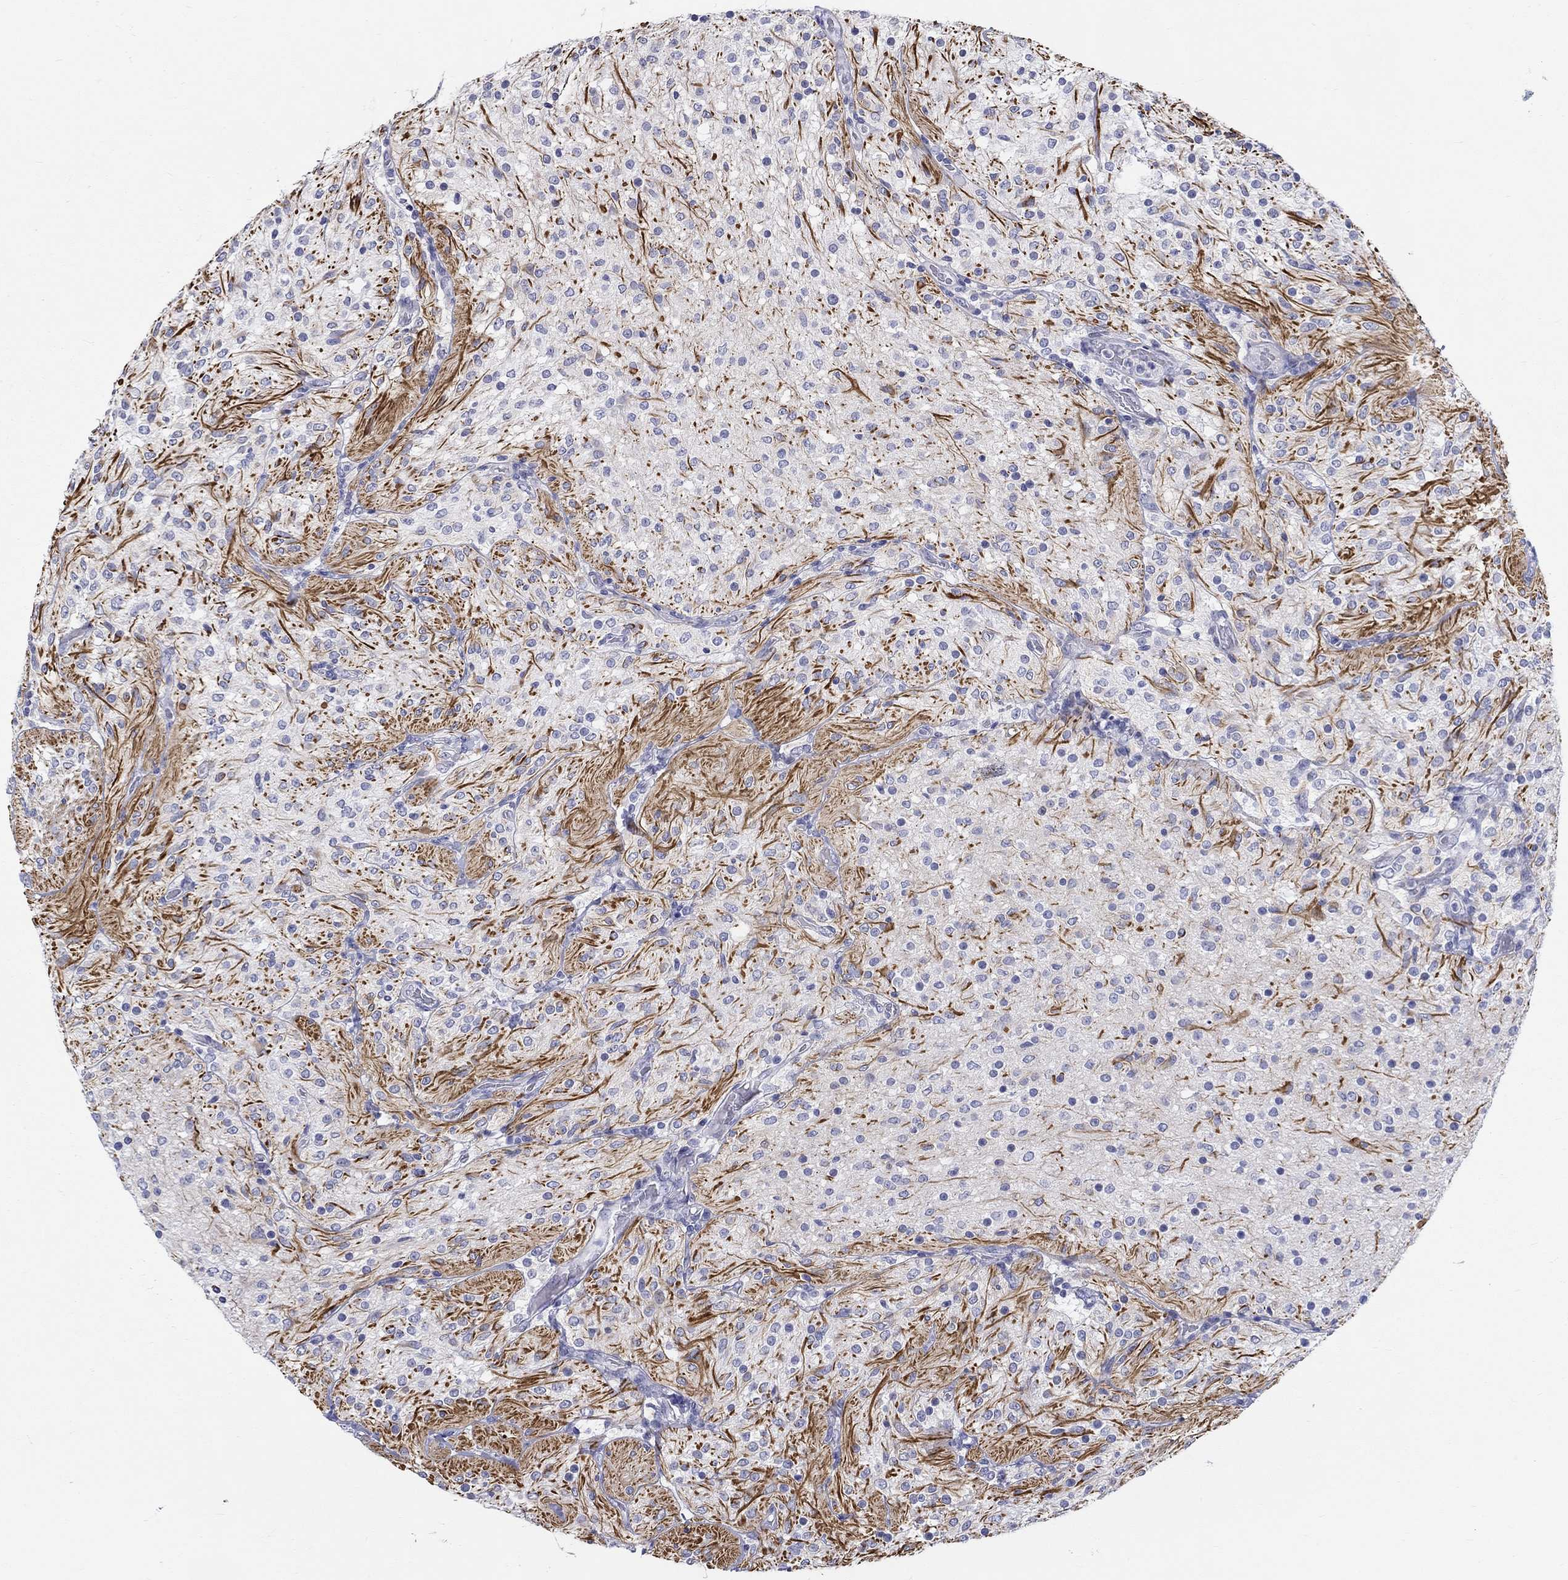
{"staining": {"intensity": "strong", "quantity": "<25%", "location": "cytoplasmic/membranous"}, "tissue": "glioma", "cell_type": "Tumor cells", "image_type": "cancer", "snomed": [{"axis": "morphology", "description": "Glioma, malignant, Low grade"}, {"axis": "topography", "description": "Brain"}], "caption": "Immunohistochemistry (DAB (3,3'-diaminobenzidine)) staining of malignant glioma (low-grade) demonstrates strong cytoplasmic/membranous protein staining in approximately <25% of tumor cells.", "gene": "CRYGS", "patient": {"sex": "male", "age": 3}}